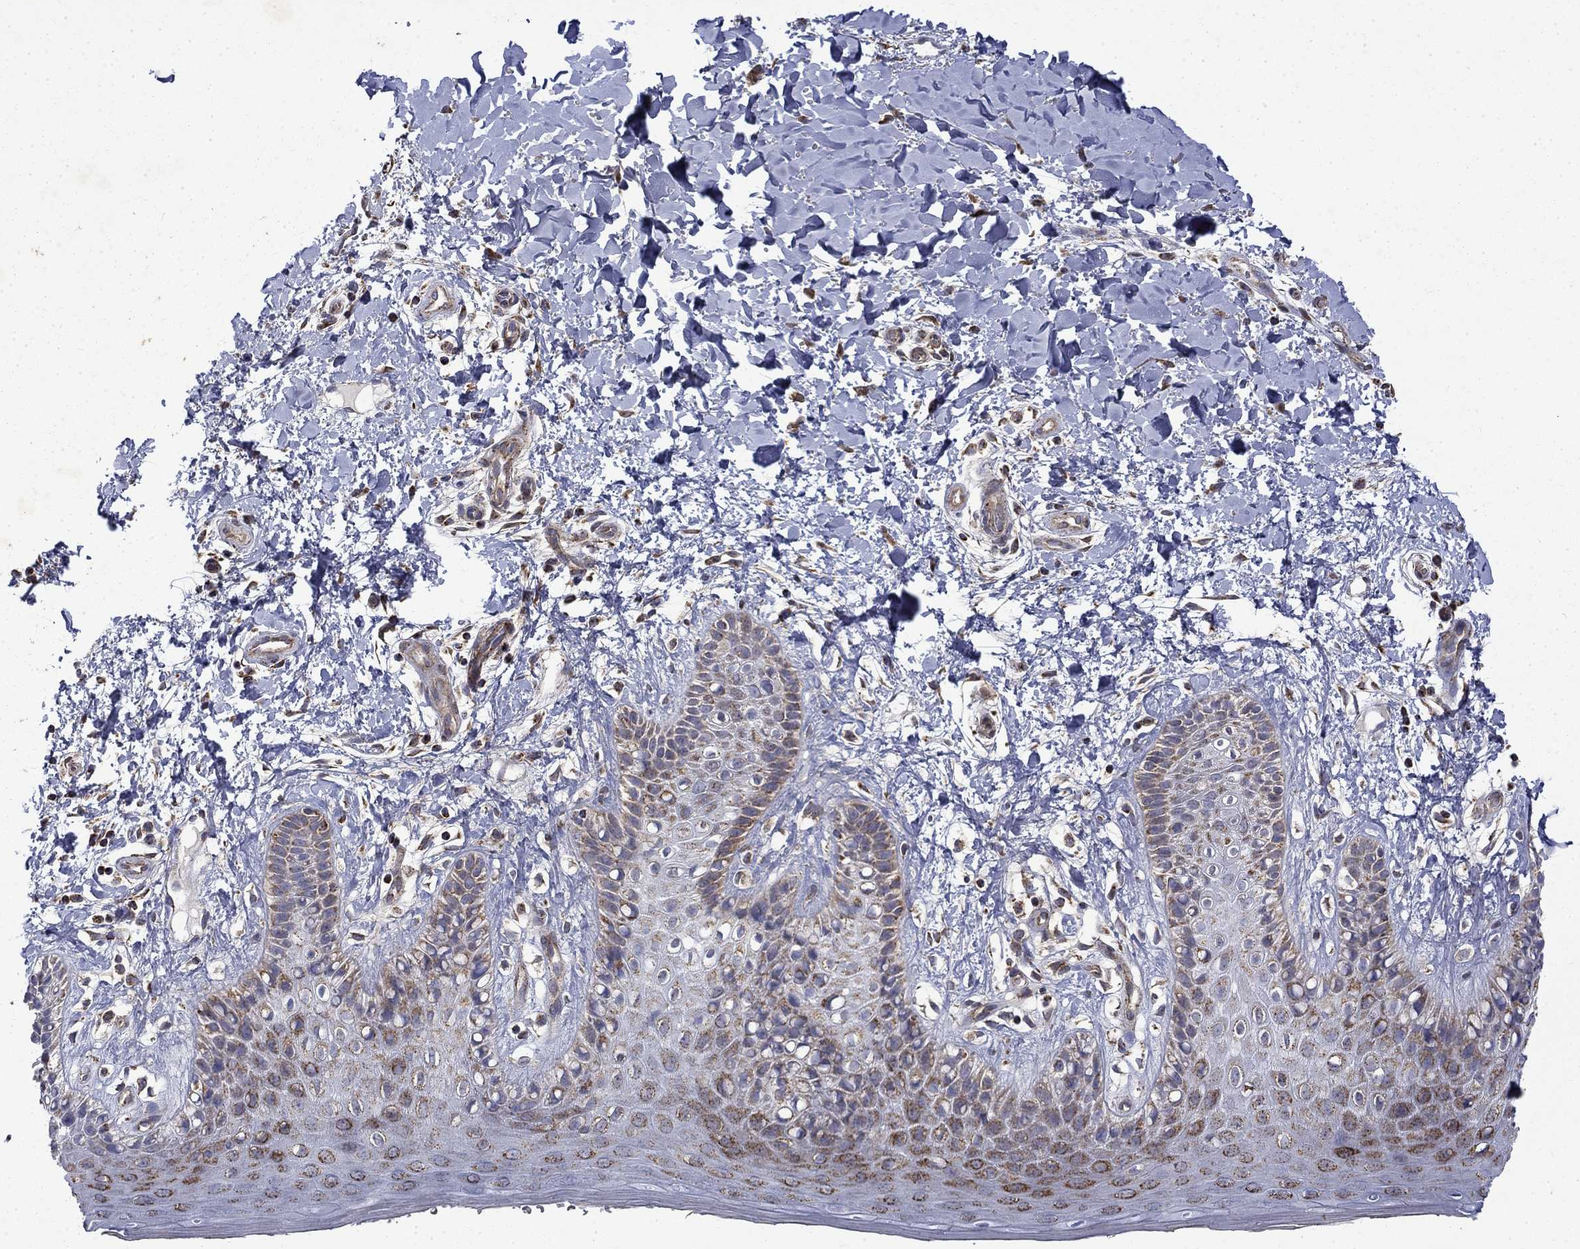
{"staining": {"intensity": "moderate", "quantity": "<25%", "location": "cytoplasmic/membranous"}, "tissue": "skin", "cell_type": "Epidermal cells", "image_type": "normal", "snomed": [{"axis": "morphology", "description": "Normal tissue, NOS"}, {"axis": "topography", "description": "Anal"}], "caption": "Epidermal cells demonstrate low levels of moderate cytoplasmic/membranous staining in about <25% of cells in normal skin. Immunohistochemistry stains the protein of interest in brown and the nuclei are stained blue.", "gene": "PCBP3", "patient": {"sex": "male", "age": 36}}